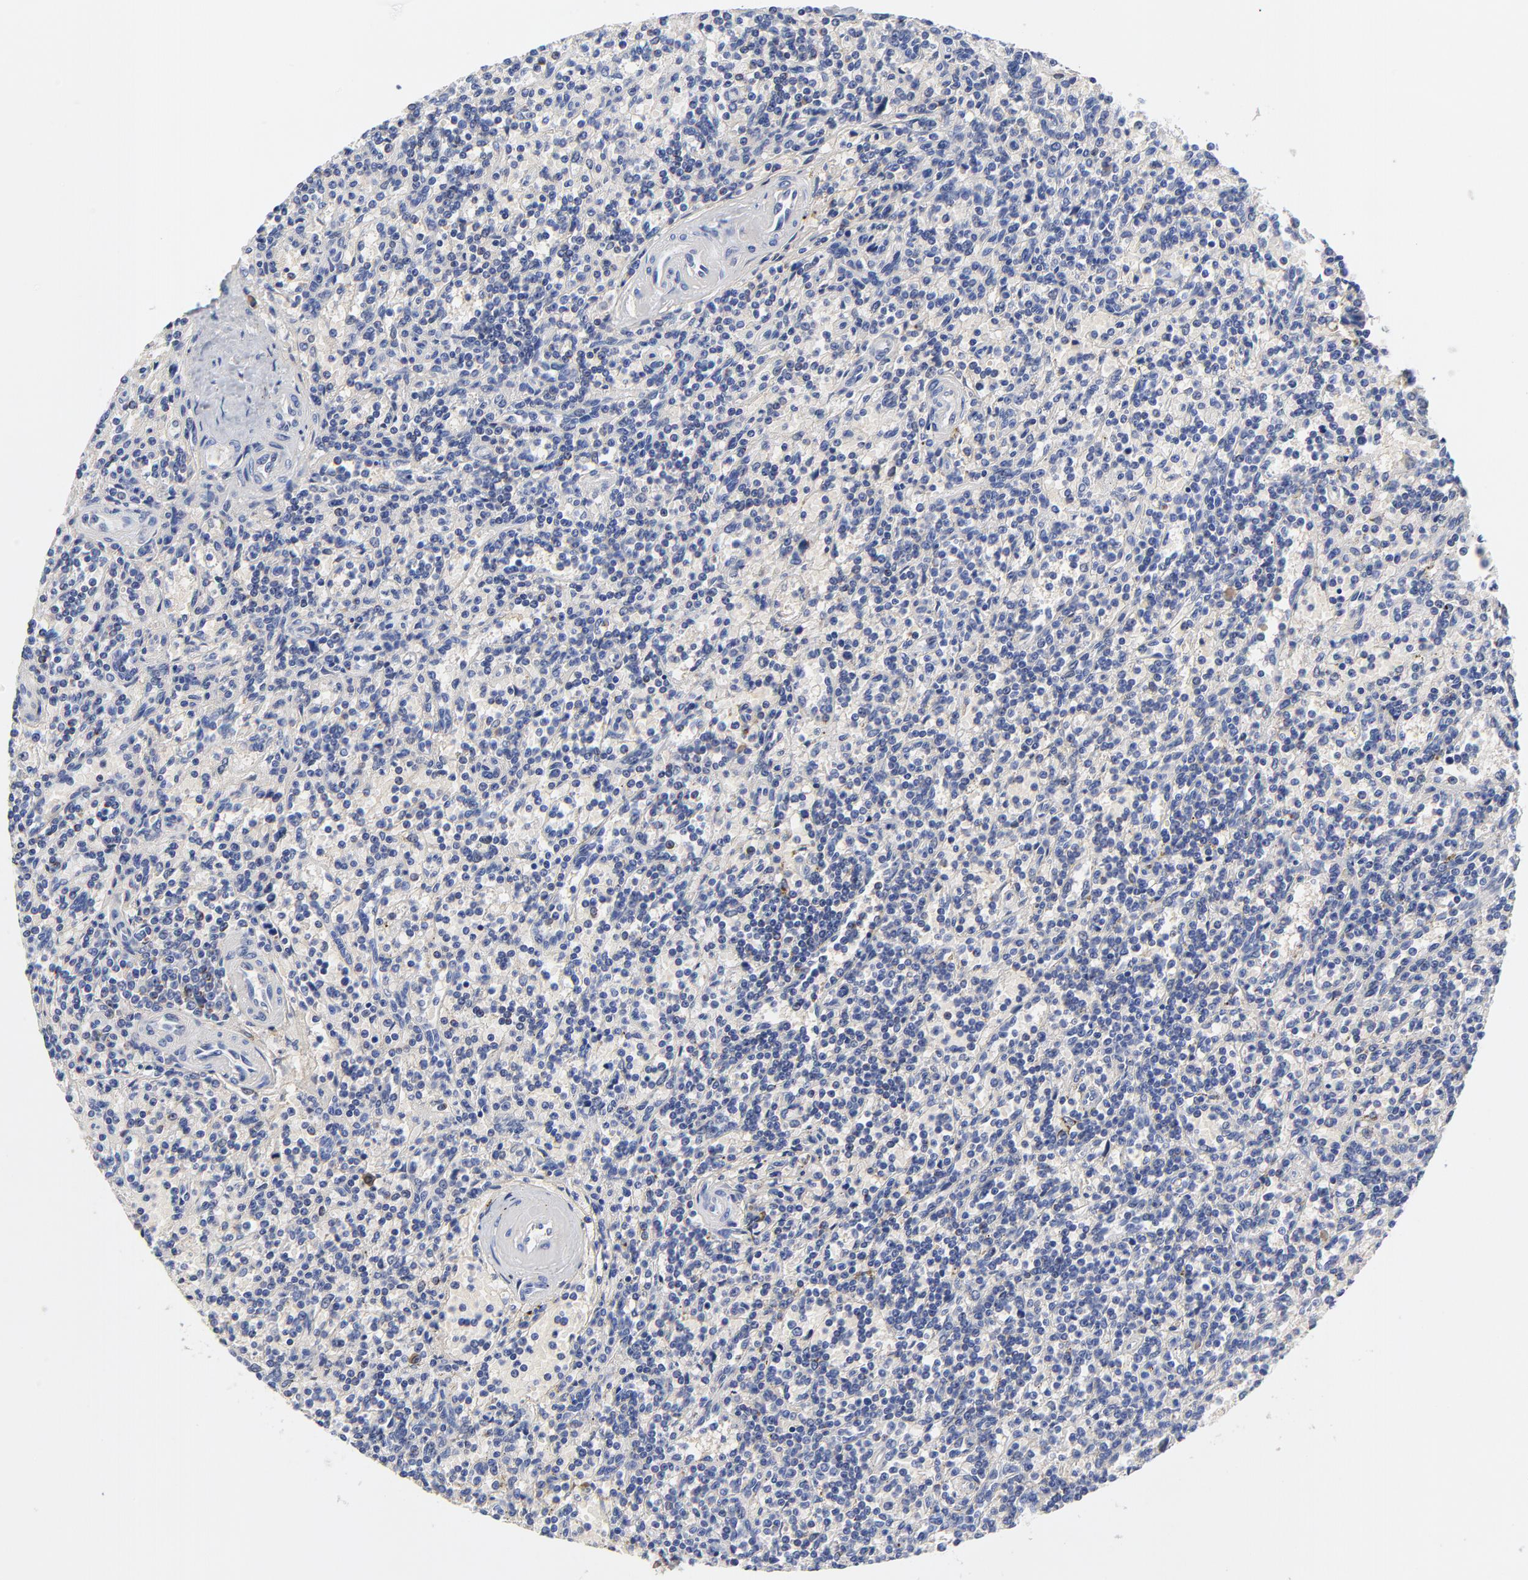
{"staining": {"intensity": "weak", "quantity": "<25%", "location": "cytoplasmic/membranous"}, "tissue": "lymphoma", "cell_type": "Tumor cells", "image_type": "cancer", "snomed": [{"axis": "morphology", "description": "Malignant lymphoma, non-Hodgkin's type, Low grade"}, {"axis": "topography", "description": "Spleen"}], "caption": "Human lymphoma stained for a protein using immunohistochemistry displays no expression in tumor cells.", "gene": "IGLV3-10", "patient": {"sex": "male", "age": 73}}